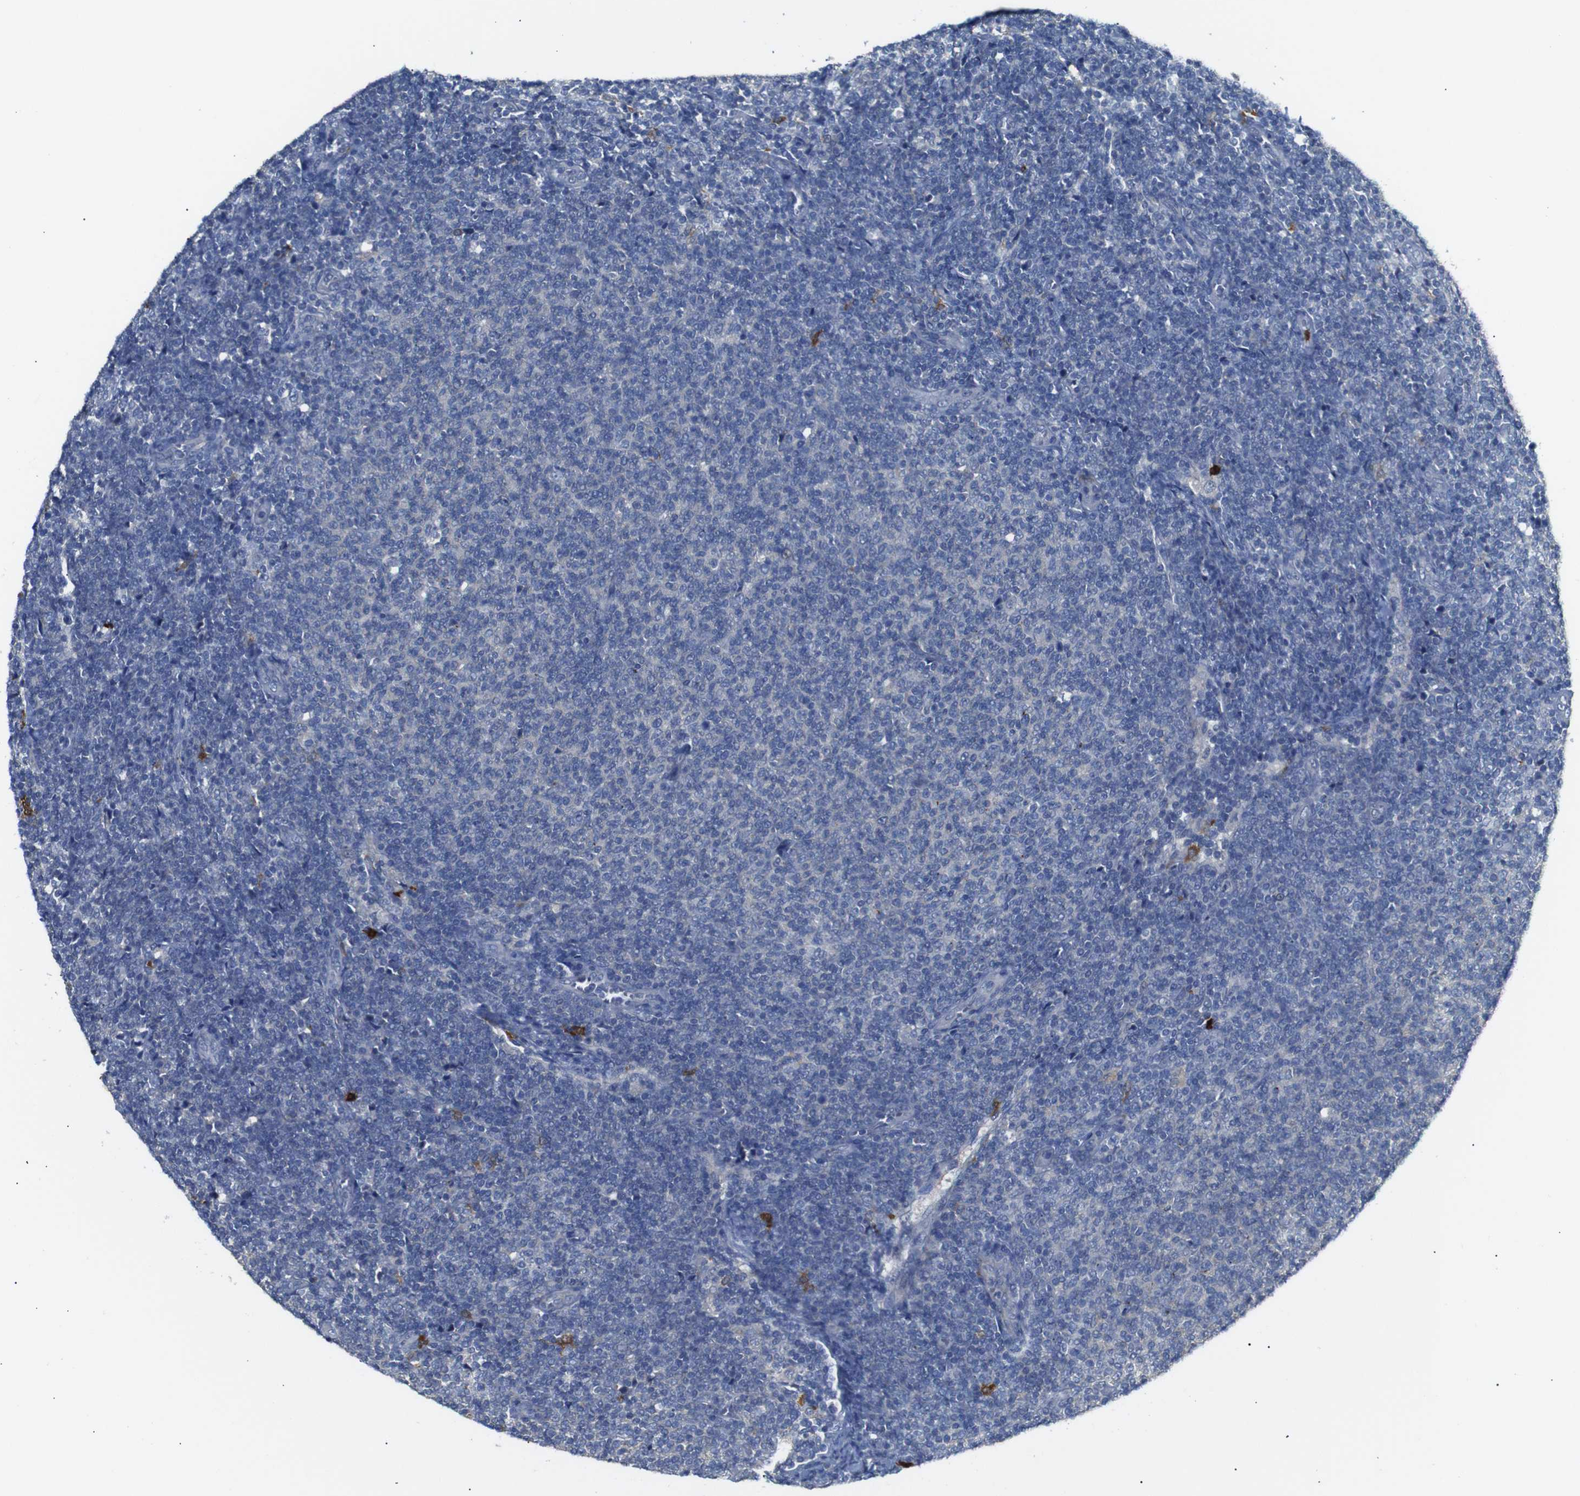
{"staining": {"intensity": "negative", "quantity": "none", "location": "none"}, "tissue": "lymphoma", "cell_type": "Tumor cells", "image_type": "cancer", "snomed": [{"axis": "morphology", "description": "Malignant lymphoma, non-Hodgkin's type, Low grade"}, {"axis": "topography", "description": "Lymph node"}], "caption": "Lymphoma stained for a protein using IHC reveals no positivity tumor cells.", "gene": "ALOX15", "patient": {"sex": "male", "age": 66}}